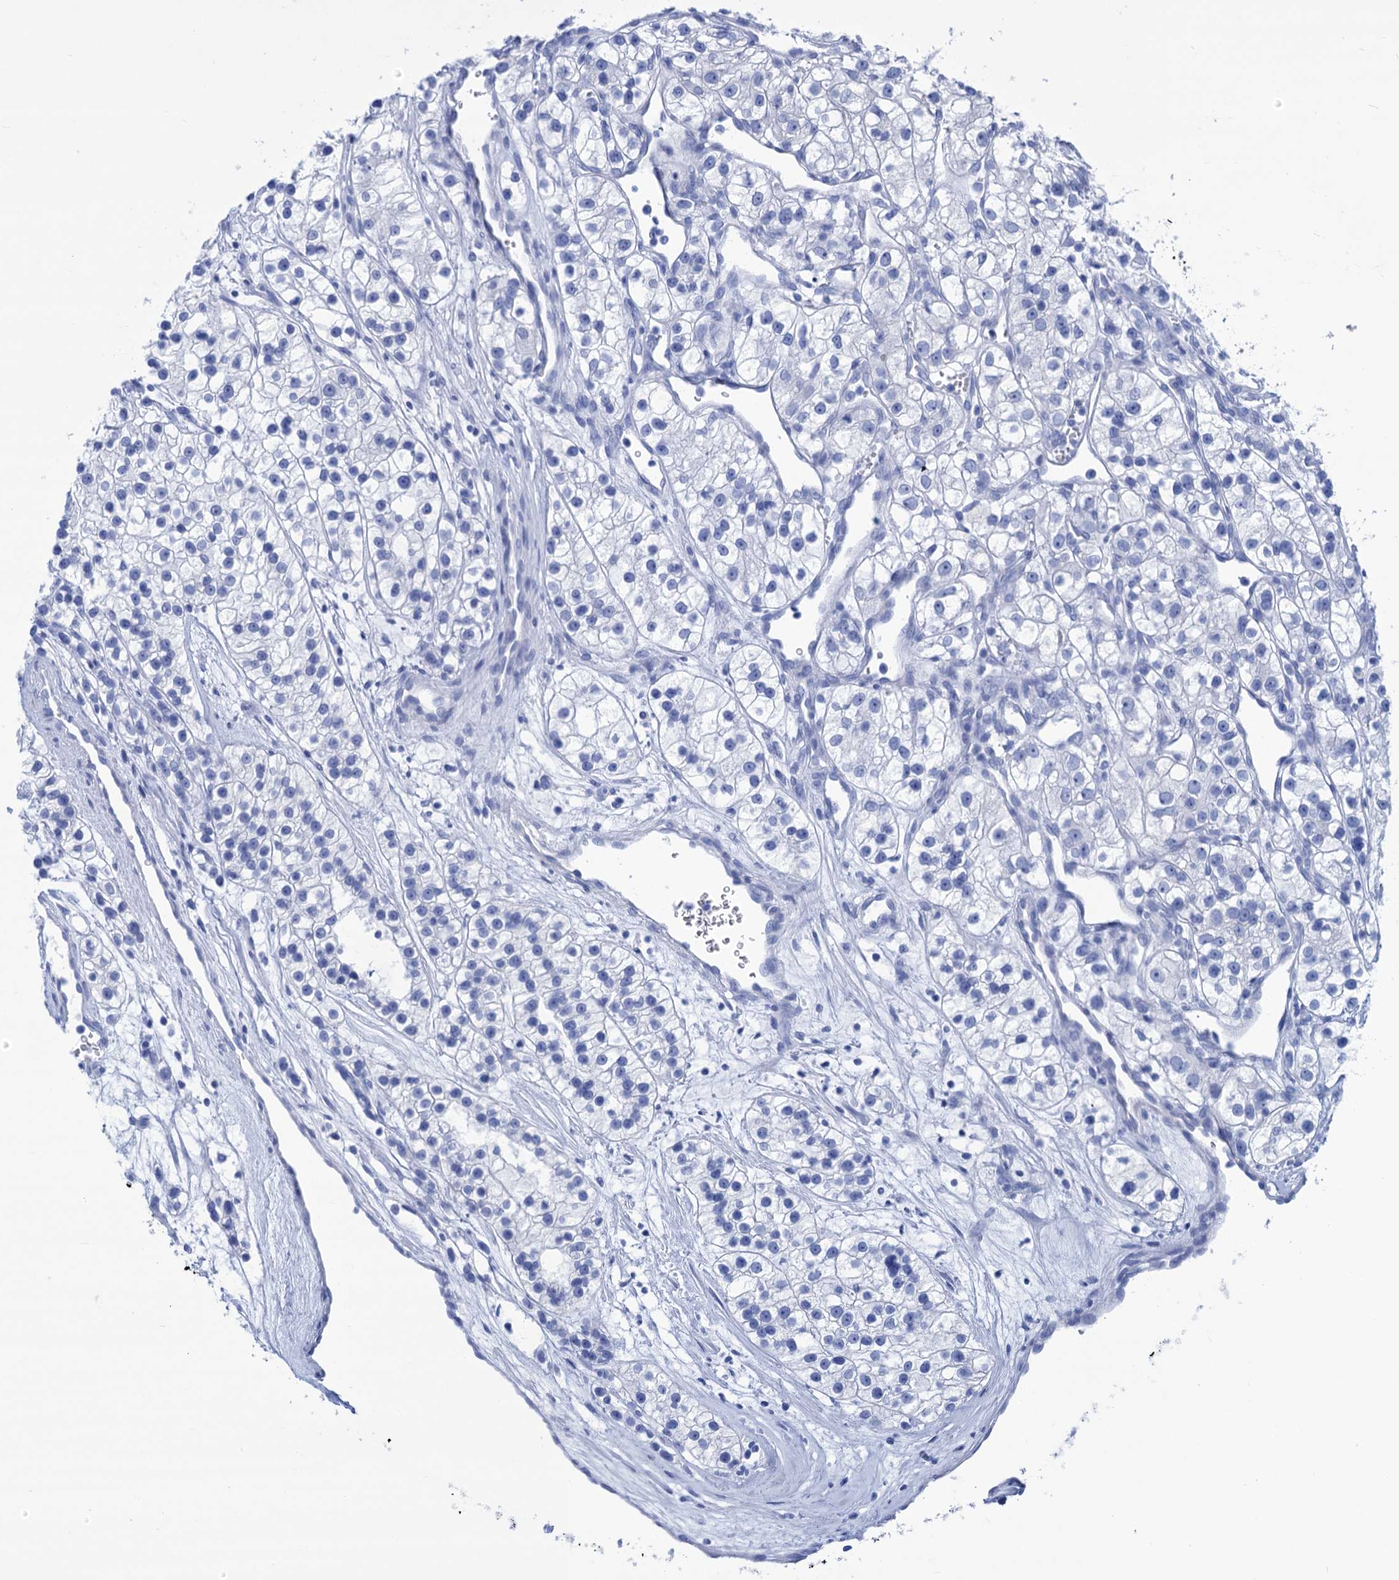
{"staining": {"intensity": "negative", "quantity": "none", "location": "none"}, "tissue": "renal cancer", "cell_type": "Tumor cells", "image_type": "cancer", "snomed": [{"axis": "morphology", "description": "Adenocarcinoma, NOS"}, {"axis": "topography", "description": "Kidney"}], "caption": "Immunohistochemistry of human renal cancer (adenocarcinoma) exhibits no staining in tumor cells.", "gene": "CABYR", "patient": {"sex": "female", "age": 57}}